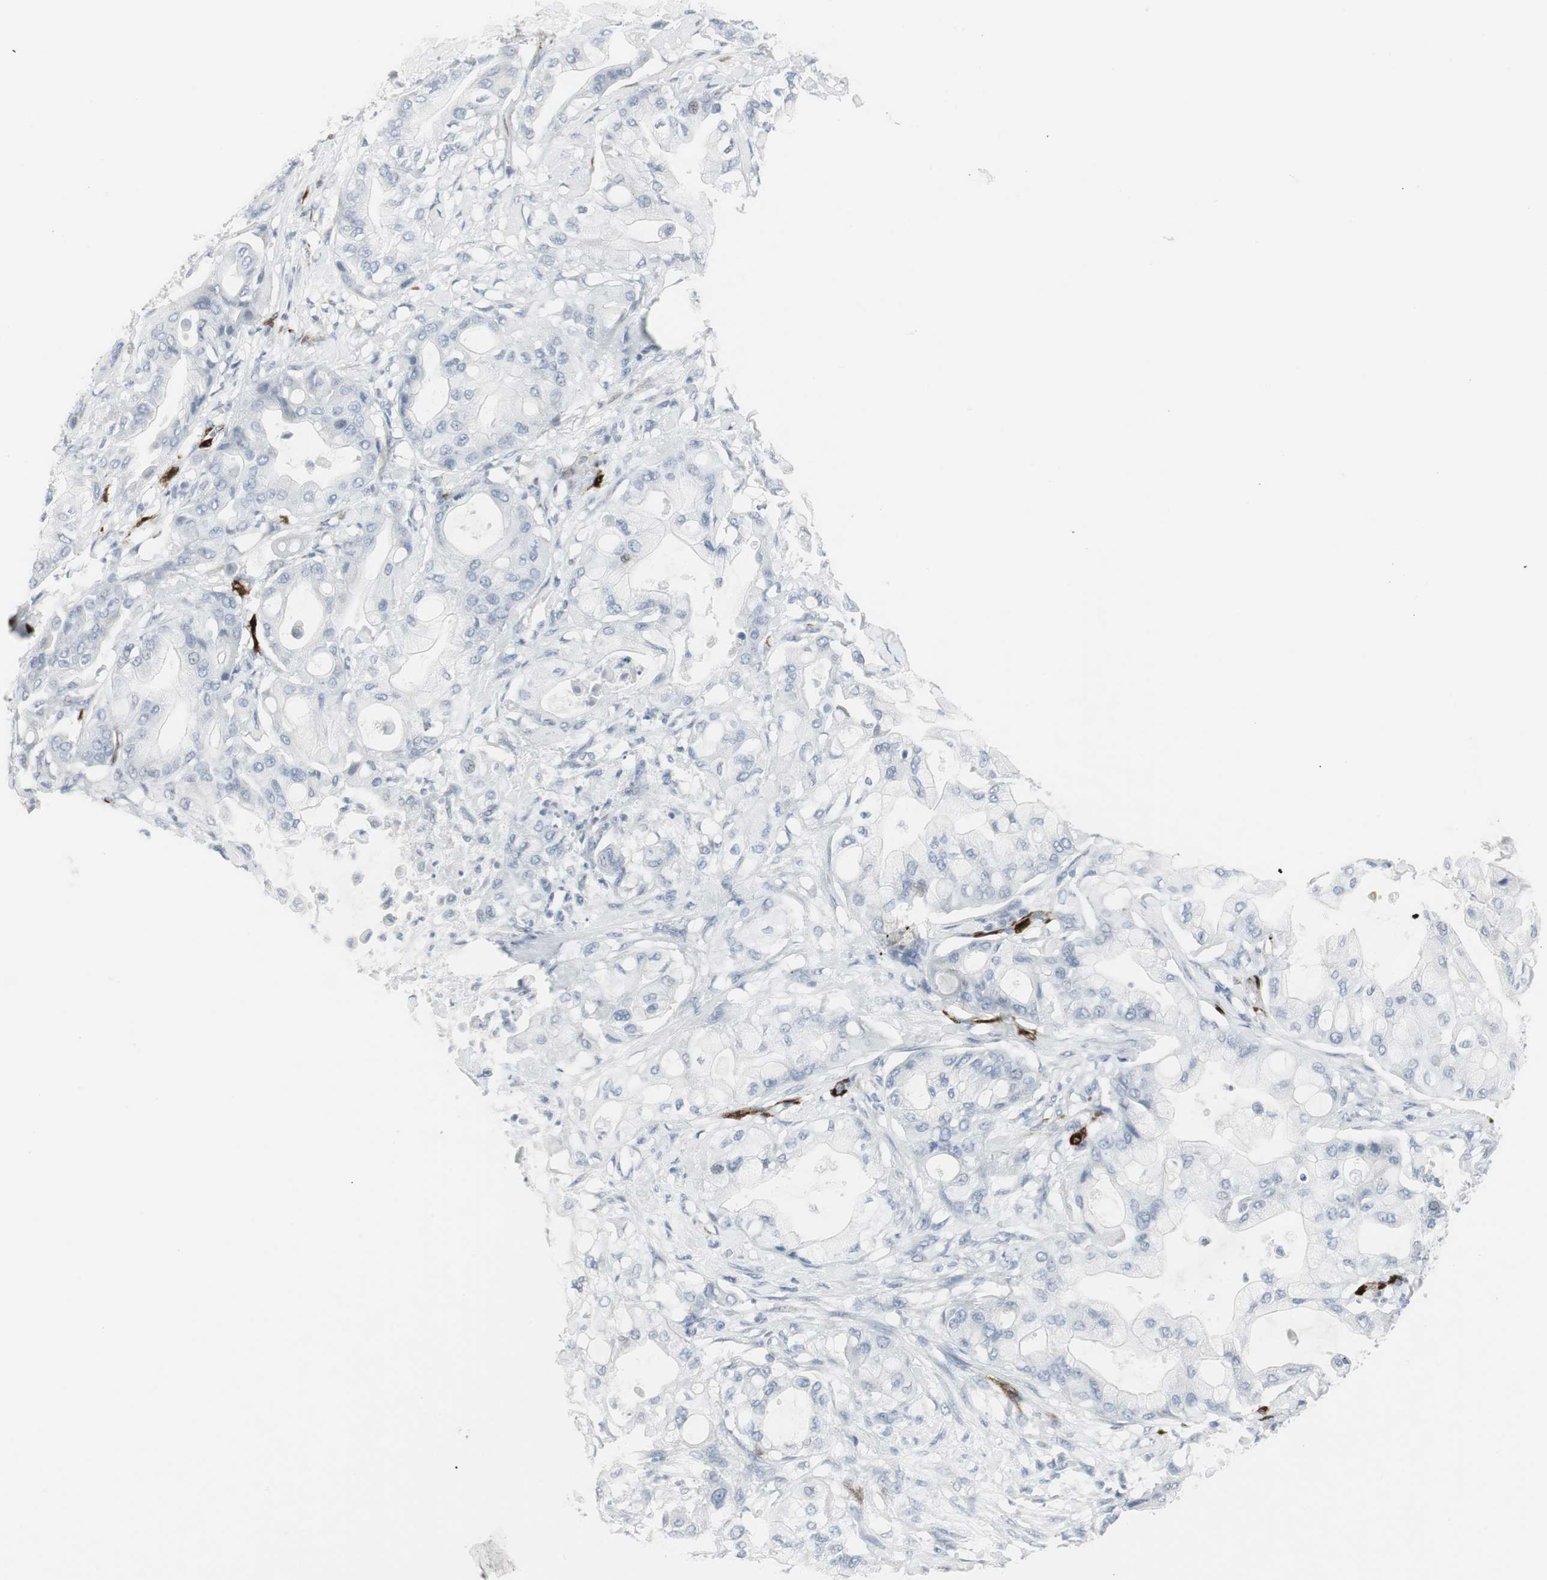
{"staining": {"intensity": "negative", "quantity": "none", "location": "none"}, "tissue": "pancreatic cancer", "cell_type": "Tumor cells", "image_type": "cancer", "snomed": [{"axis": "morphology", "description": "Adenocarcinoma, NOS"}, {"axis": "morphology", "description": "Adenocarcinoma, metastatic, NOS"}, {"axis": "topography", "description": "Lymph node"}, {"axis": "topography", "description": "Pancreas"}, {"axis": "topography", "description": "Duodenum"}], "caption": "The immunohistochemistry (IHC) micrograph has no significant staining in tumor cells of metastatic adenocarcinoma (pancreatic) tissue.", "gene": "PPP1R14A", "patient": {"sex": "female", "age": 64}}